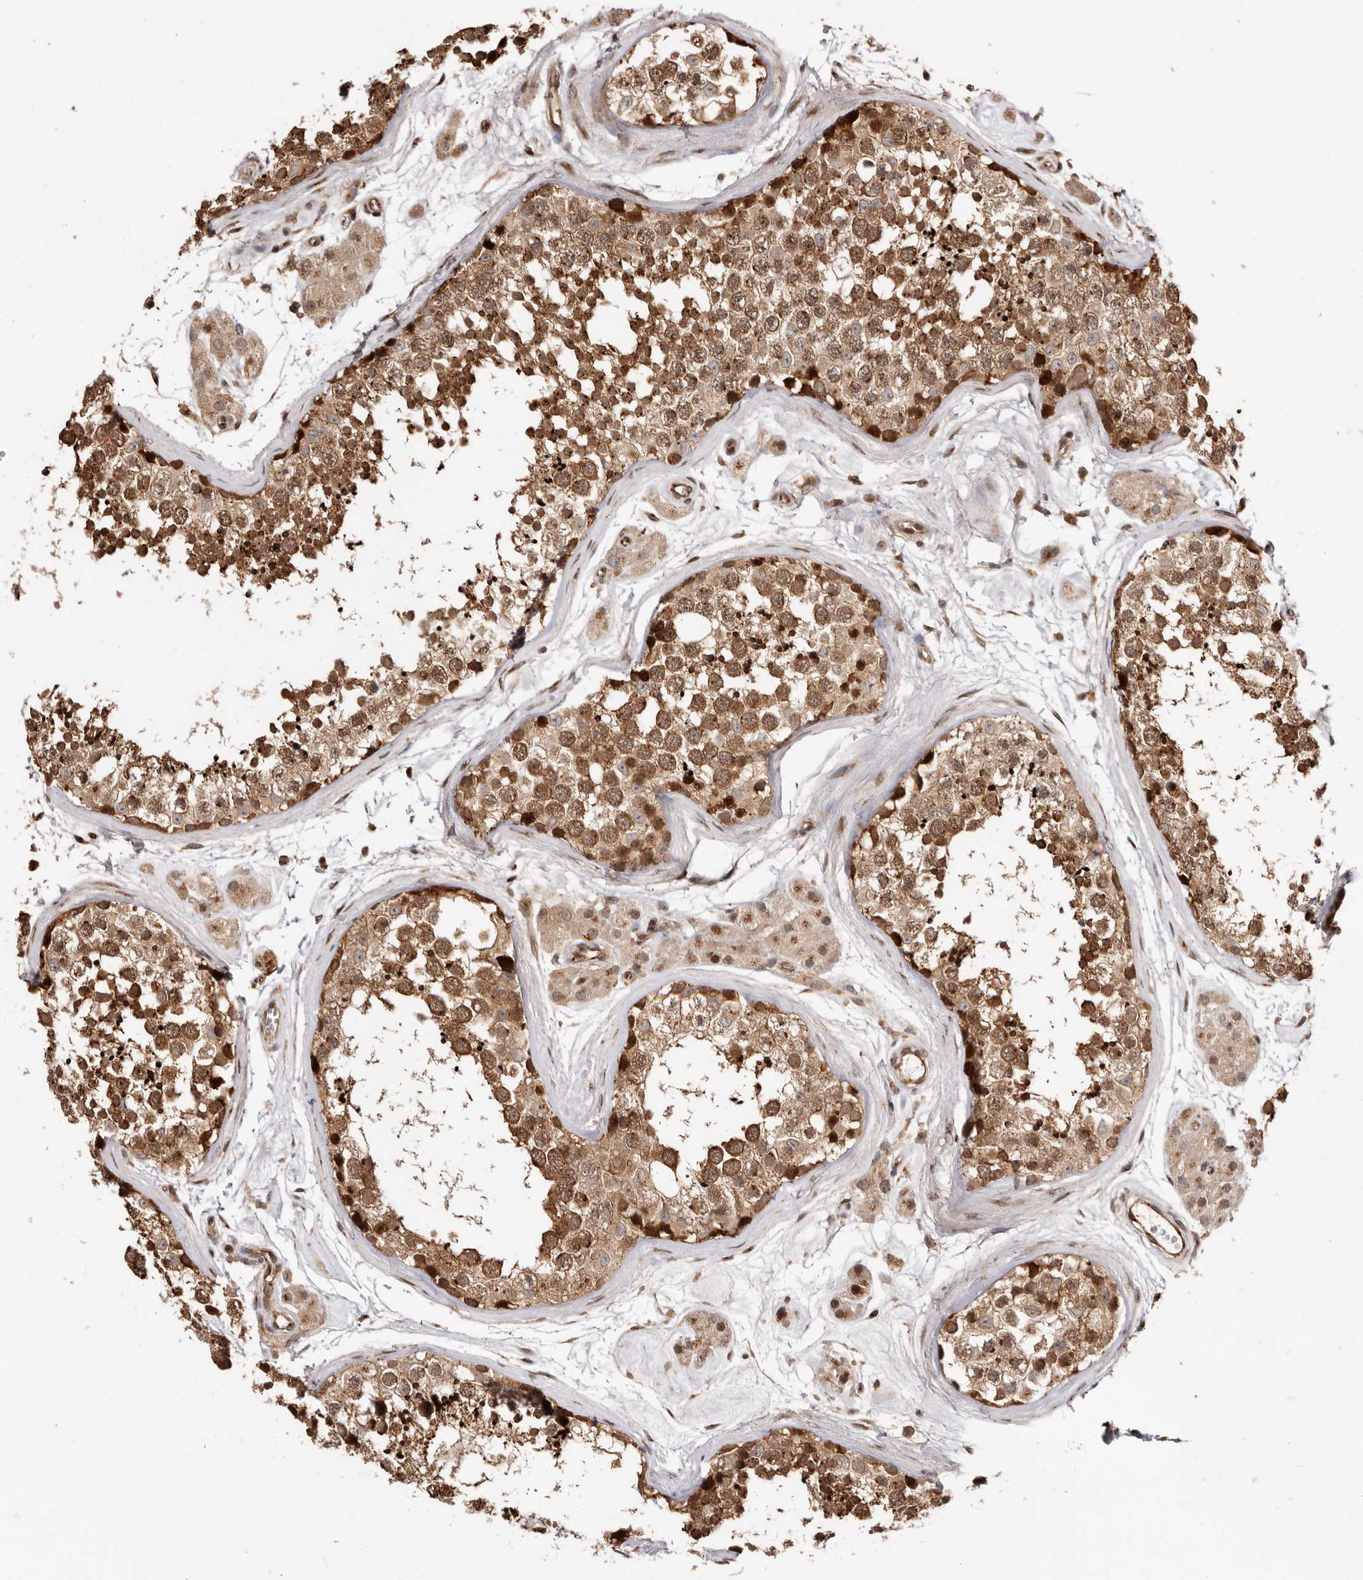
{"staining": {"intensity": "strong", "quantity": ">75%", "location": "cytoplasmic/membranous,nuclear"}, "tissue": "testis", "cell_type": "Cells in seminiferous ducts", "image_type": "normal", "snomed": [{"axis": "morphology", "description": "Normal tissue, NOS"}, {"axis": "topography", "description": "Testis"}], "caption": "Cells in seminiferous ducts demonstrate high levels of strong cytoplasmic/membranous,nuclear staining in about >75% of cells in unremarkable human testis. (Stains: DAB in brown, nuclei in blue, Microscopy: brightfield microscopy at high magnification).", "gene": "GPR27", "patient": {"sex": "male", "age": 56}}